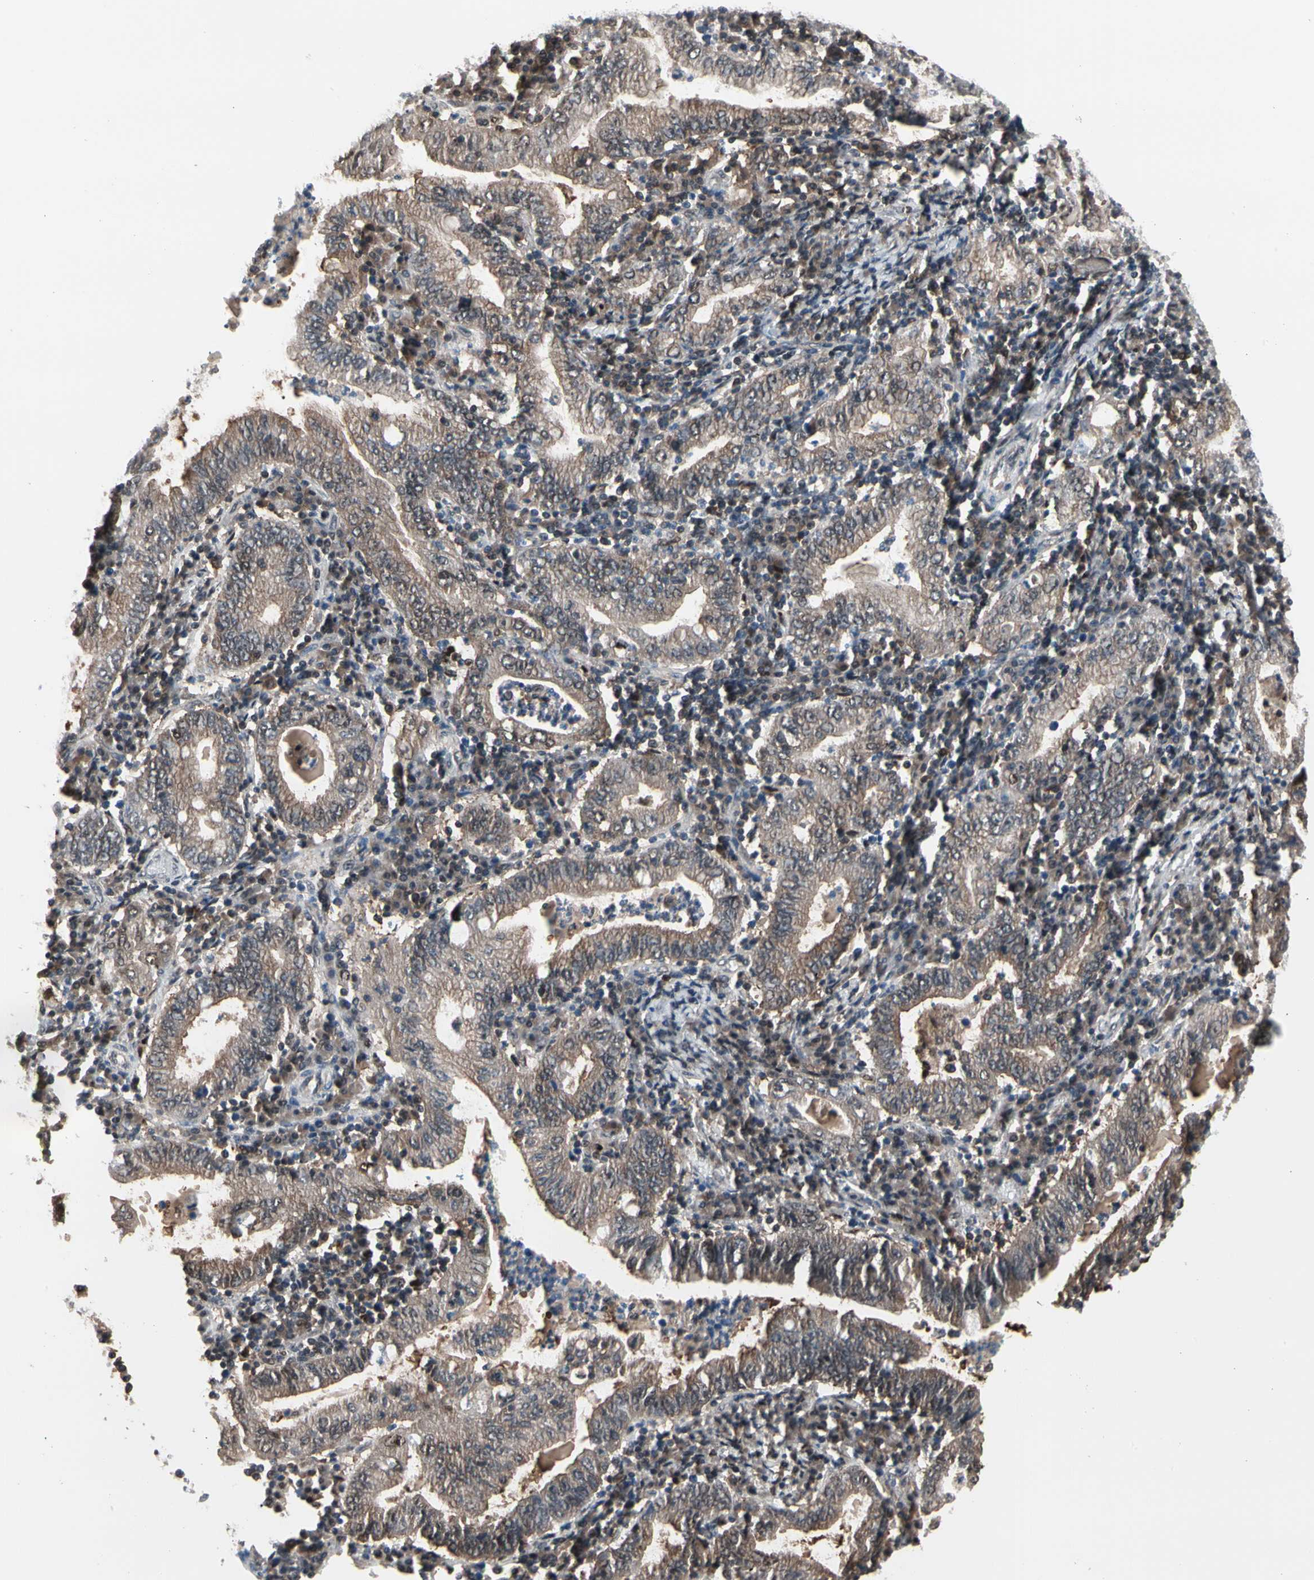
{"staining": {"intensity": "moderate", "quantity": ">75%", "location": "cytoplasmic/membranous,nuclear"}, "tissue": "stomach cancer", "cell_type": "Tumor cells", "image_type": "cancer", "snomed": [{"axis": "morphology", "description": "Normal tissue, NOS"}, {"axis": "morphology", "description": "Adenocarcinoma, NOS"}, {"axis": "topography", "description": "Esophagus"}, {"axis": "topography", "description": "Stomach, upper"}, {"axis": "topography", "description": "Peripheral nerve tissue"}], "caption": "Tumor cells display medium levels of moderate cytoplasmic/membranous and nuclear positivity in about >75% of cells in human stomach cancer. Using DAB (brown) and hematoxylin (blue) stains, captured at high magnification using brightfield microscopy.", "gene": "PSMA2", "patient": {"sex": "male", "age": 62}}